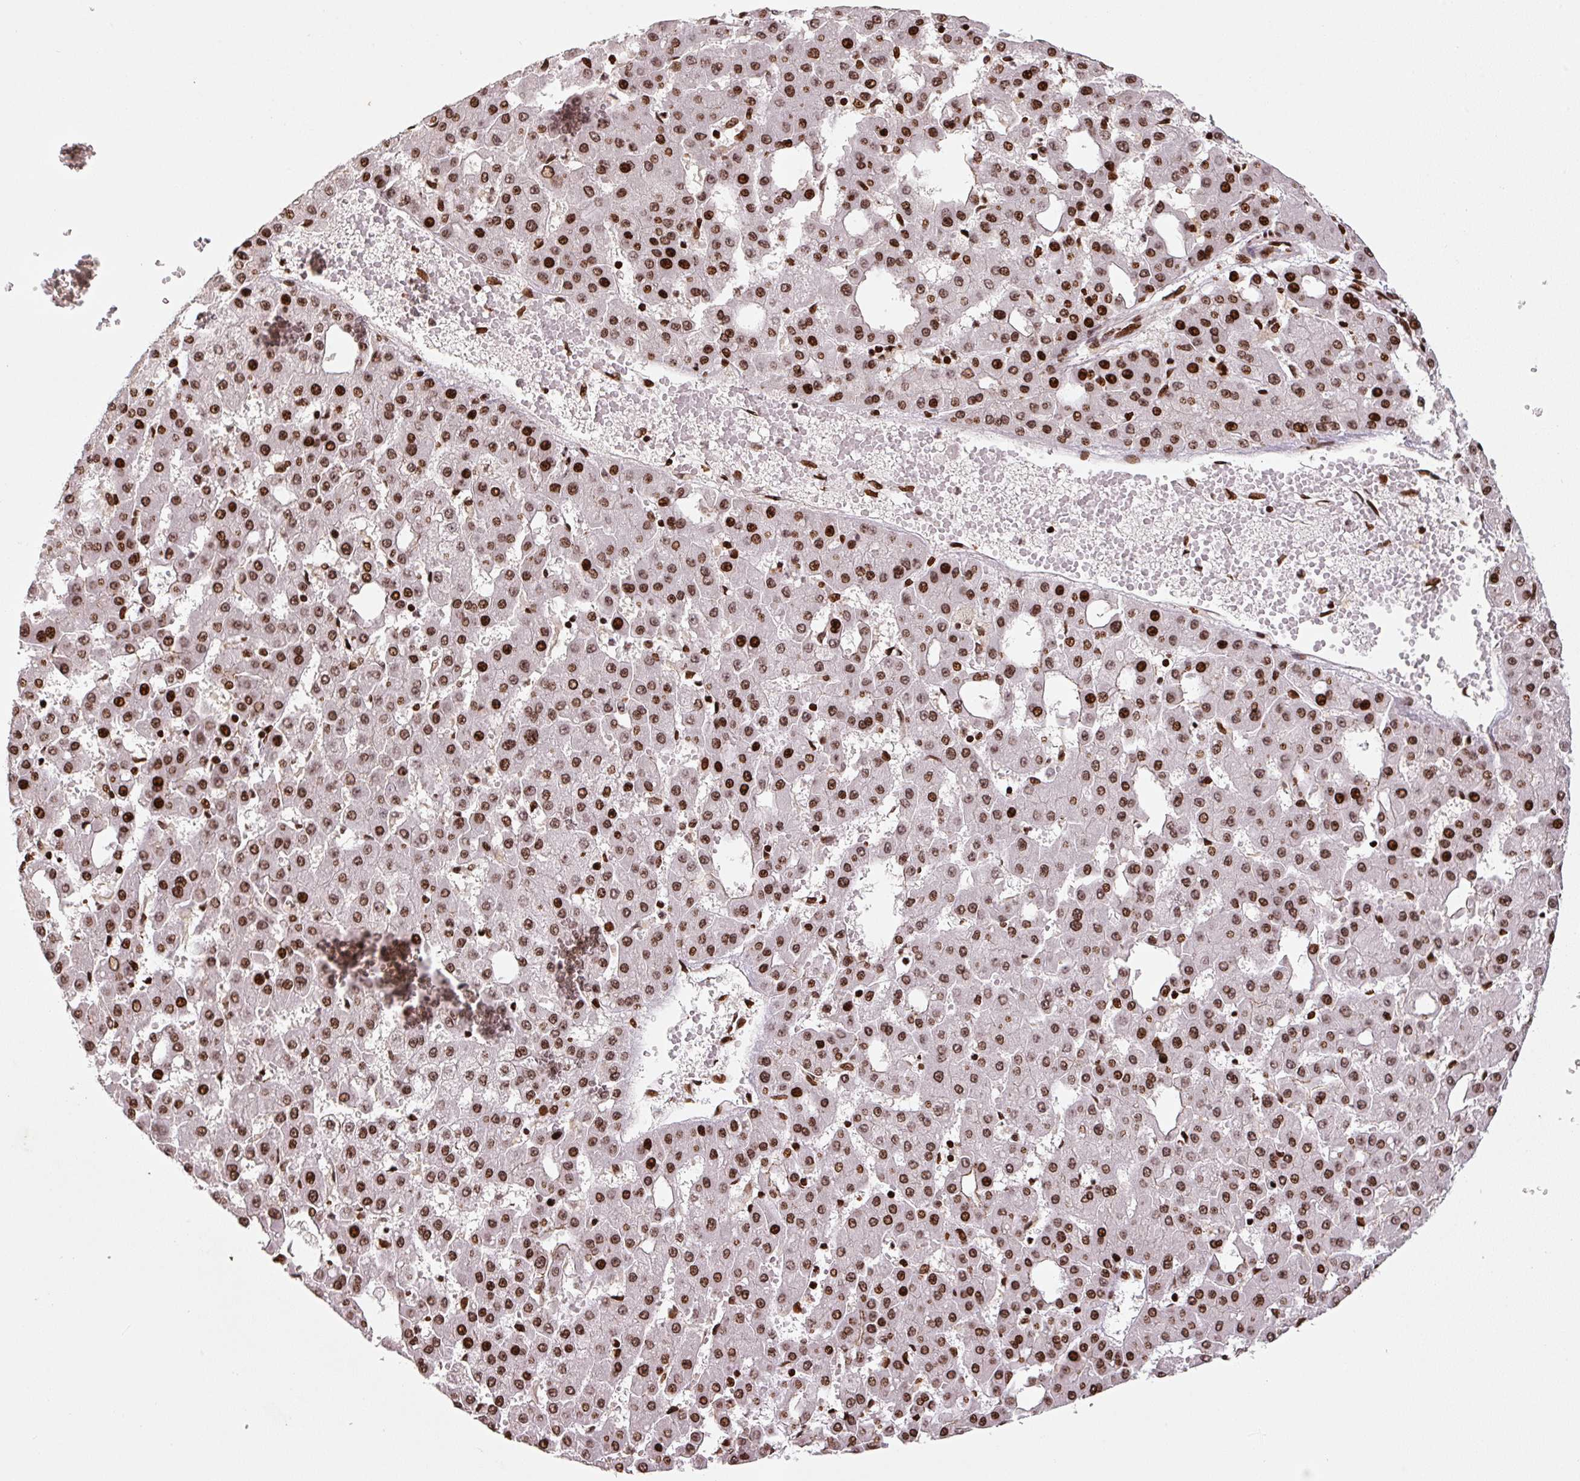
{"staining": {"intensity": "strong", "quantity": ">75%", "location": "nuclear"}, "tissue": "liver cancer", "cell_type": "Tumor cells", "image_type": "cancer", "snomed": [{"axis": "morphology", "description": "Carcinoma, Hepatocellular, NOS"}, {"axis": "topography", "description": "Liver"}], "caption": "This is an image of IHC staining of hepatocellular carcinoma (liver), which shows strong expression in the nuclear of tumor cells.", "gene": "PYDC2", "patient": {"sex": "male", "age": 47}}